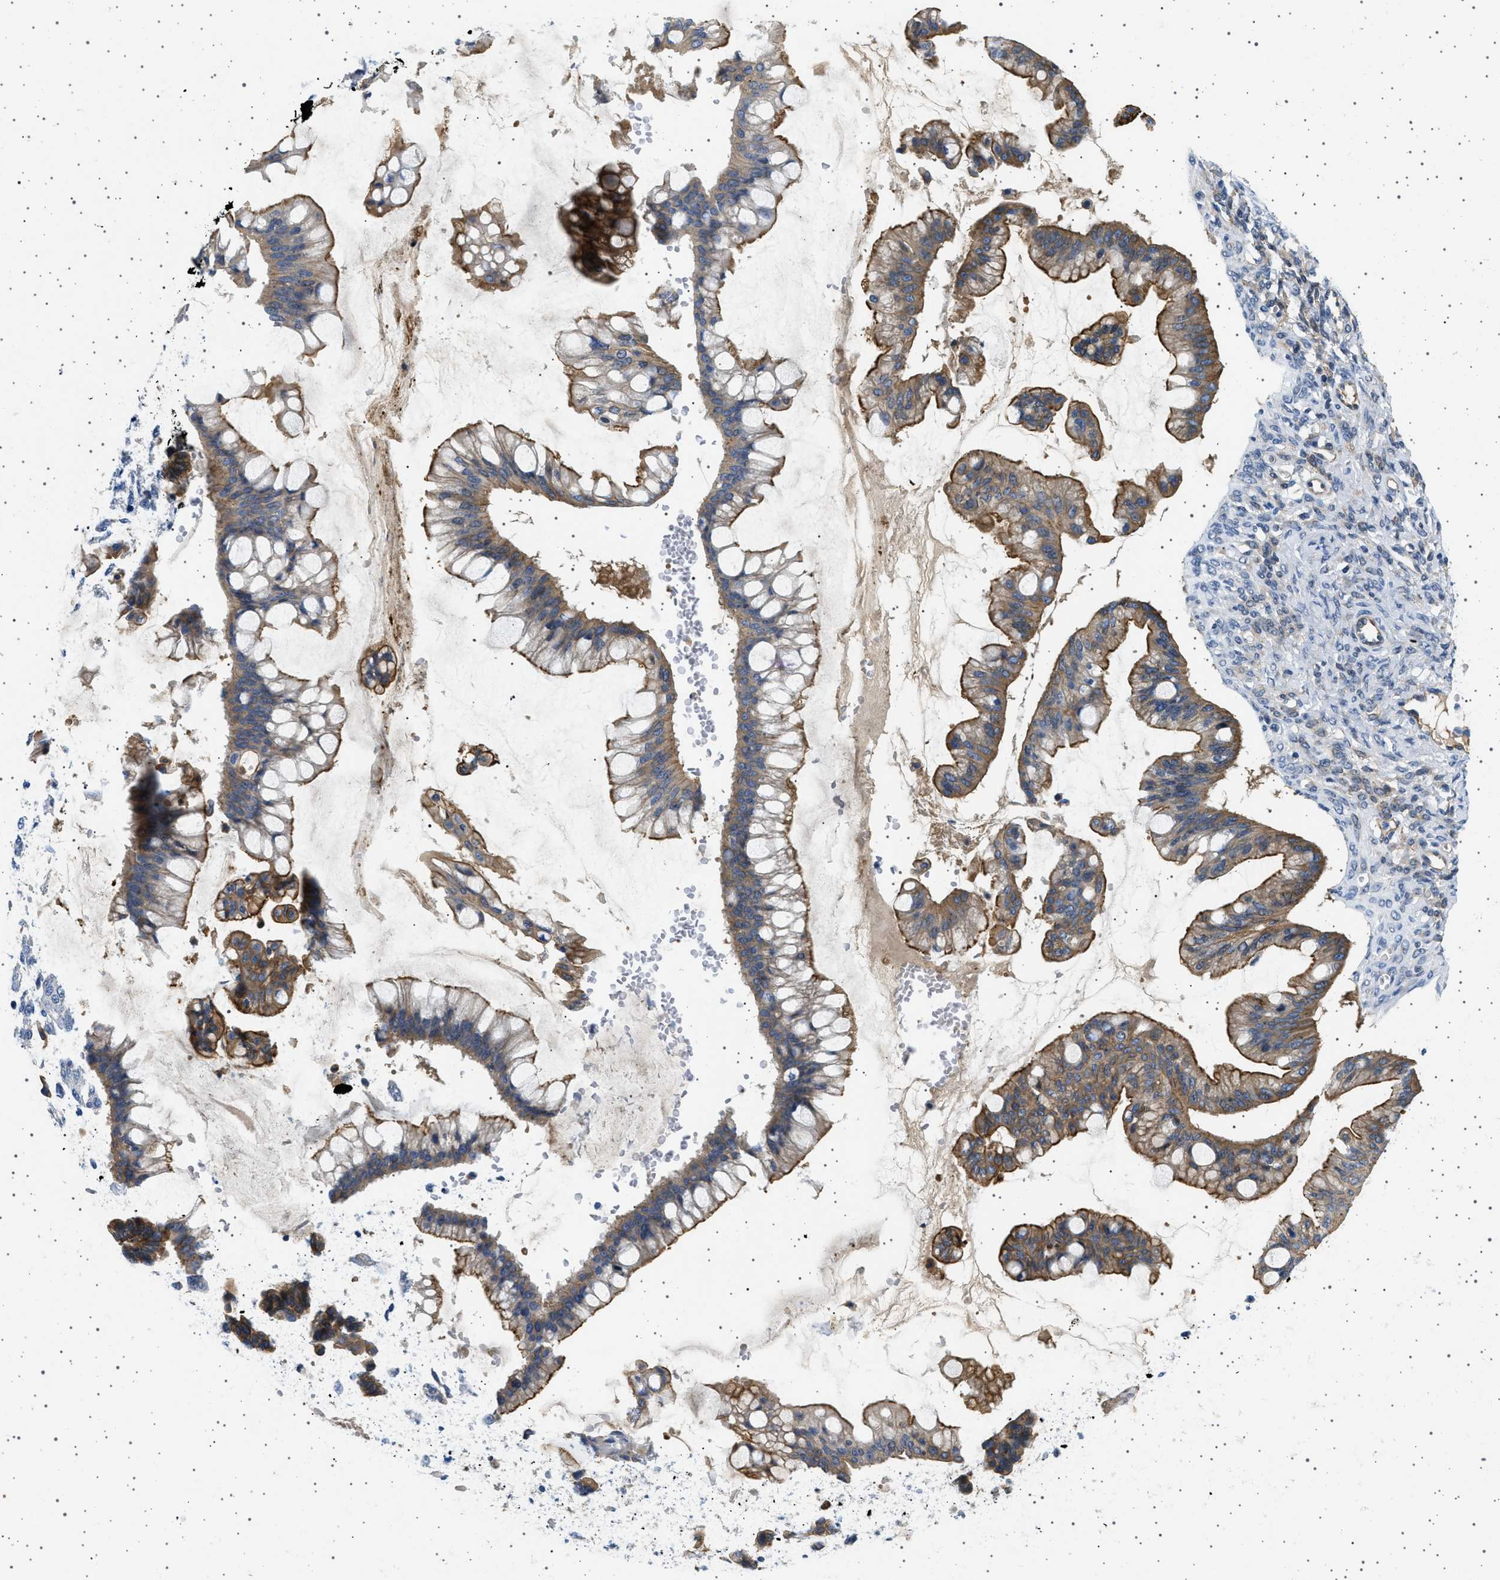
{"staining": {"intensity": "moderate", "quantity": ">75%", "location": "cytoplasmic/membranous"}, "tissue": "ovarian cancer", "cell_type": "Tumor cells", "image_type": "cancer", "snomed": [{"axis": "morphology", "description": "Cystadenocarcinoma, mucinous, NOS"}, {"axis": "topography", "description": "Ovary"}], "caption": "Ovarian cancer stained for a protein exhibits moderate cytoplasmic/membranous positivity in tumor cells. (DAB = brown stain, brightfield microscopy at high magnification).", "gene": "PLPP6", "patient": {"sex": "female", "age": 73}}